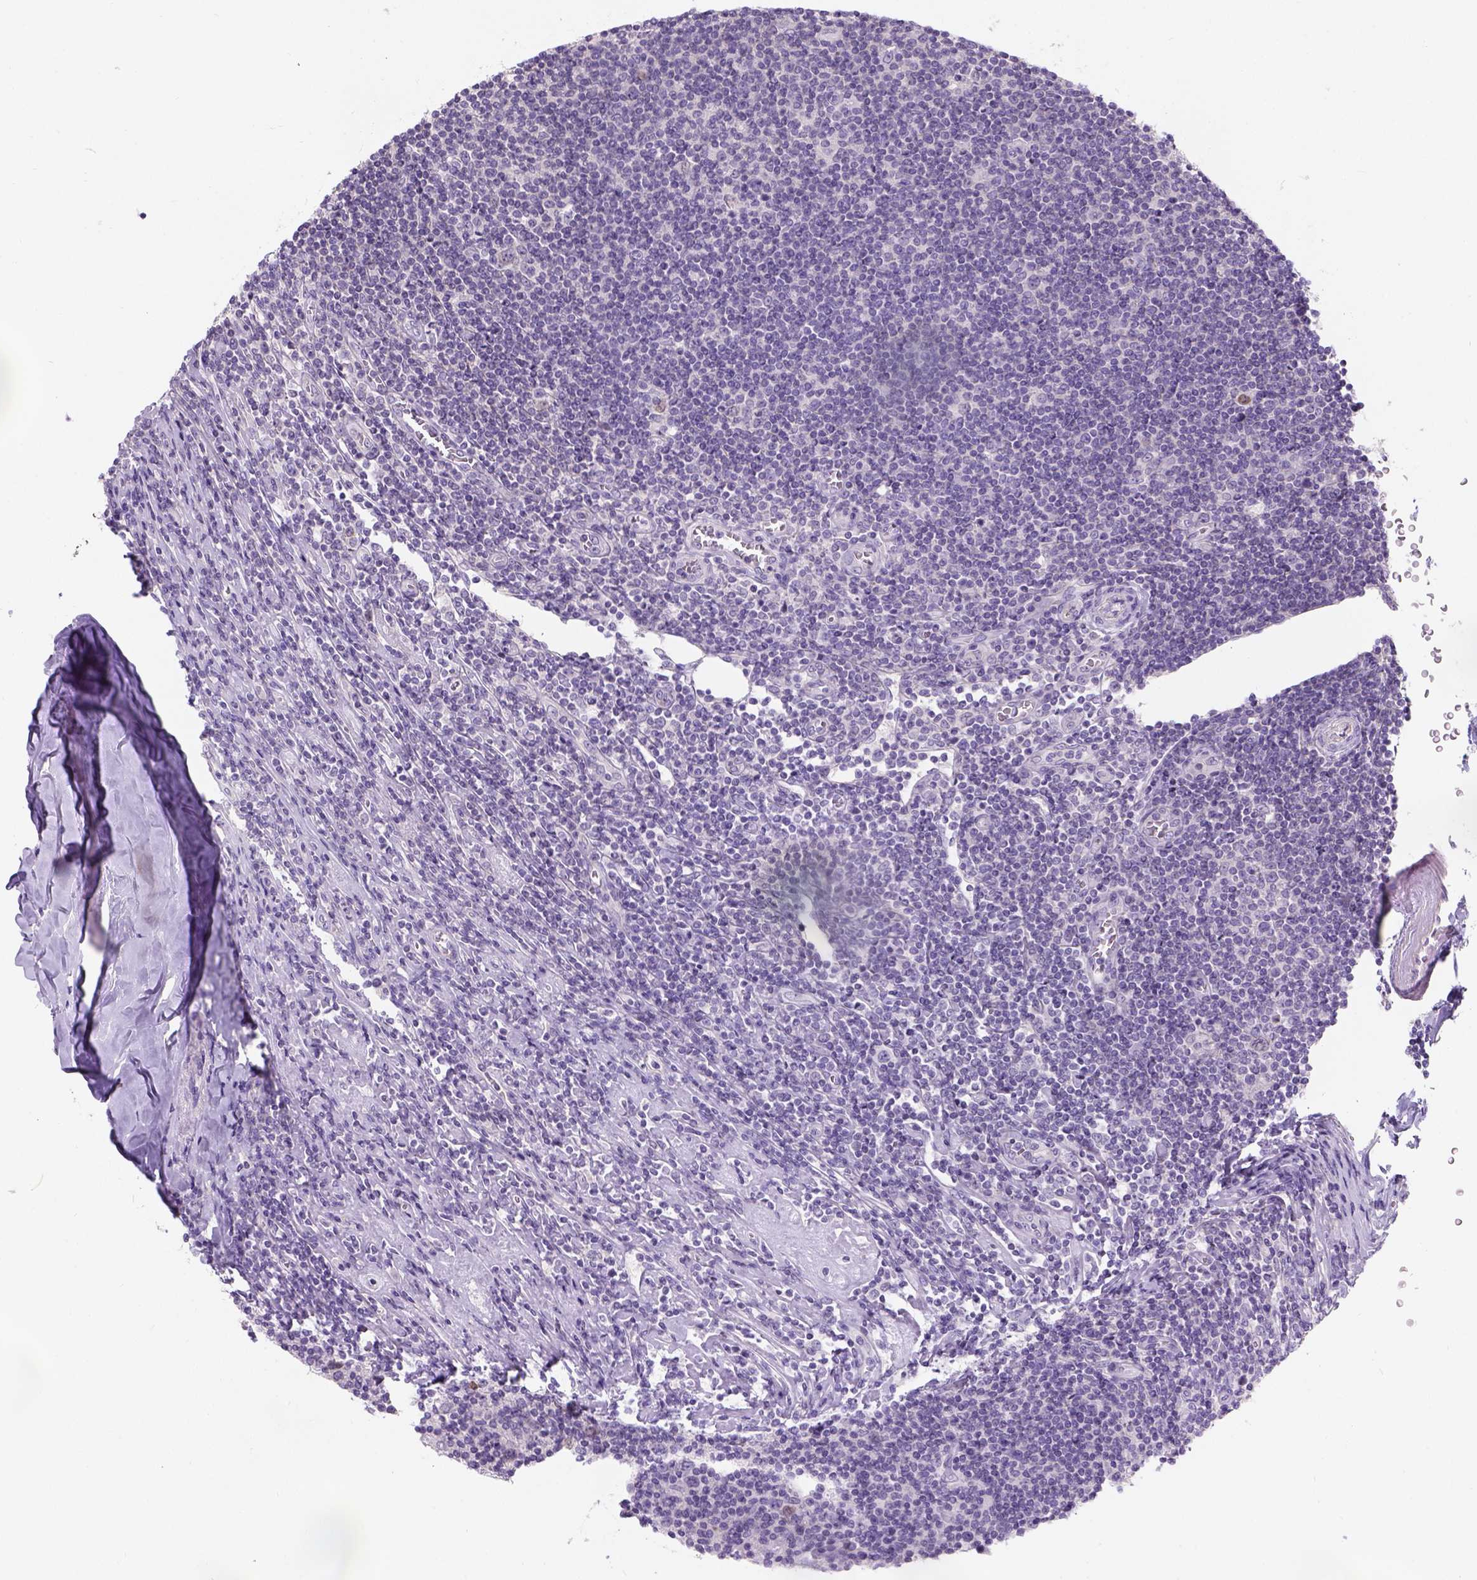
{"staining": {"intensity": "negative", "quantity": "none", "location": "none"}, "tissue": "lymphoma", "cell_type": "Tumor cells", "image_type": "cancer", "snomed": [{"axis": "morphology", "description": "Hodgkin's disease, NOS"}, {"axis": "topography", "description": "Lymph node"}], "caption": "Micrograph shows no significant protein staining in tumor cells of Hodgkin's disease. (Immunohistochemistry (ihc), brightfield microscopy, high magnification).", "gene": "C20orf144", "patient": {"sex": "male", "age": 40}}